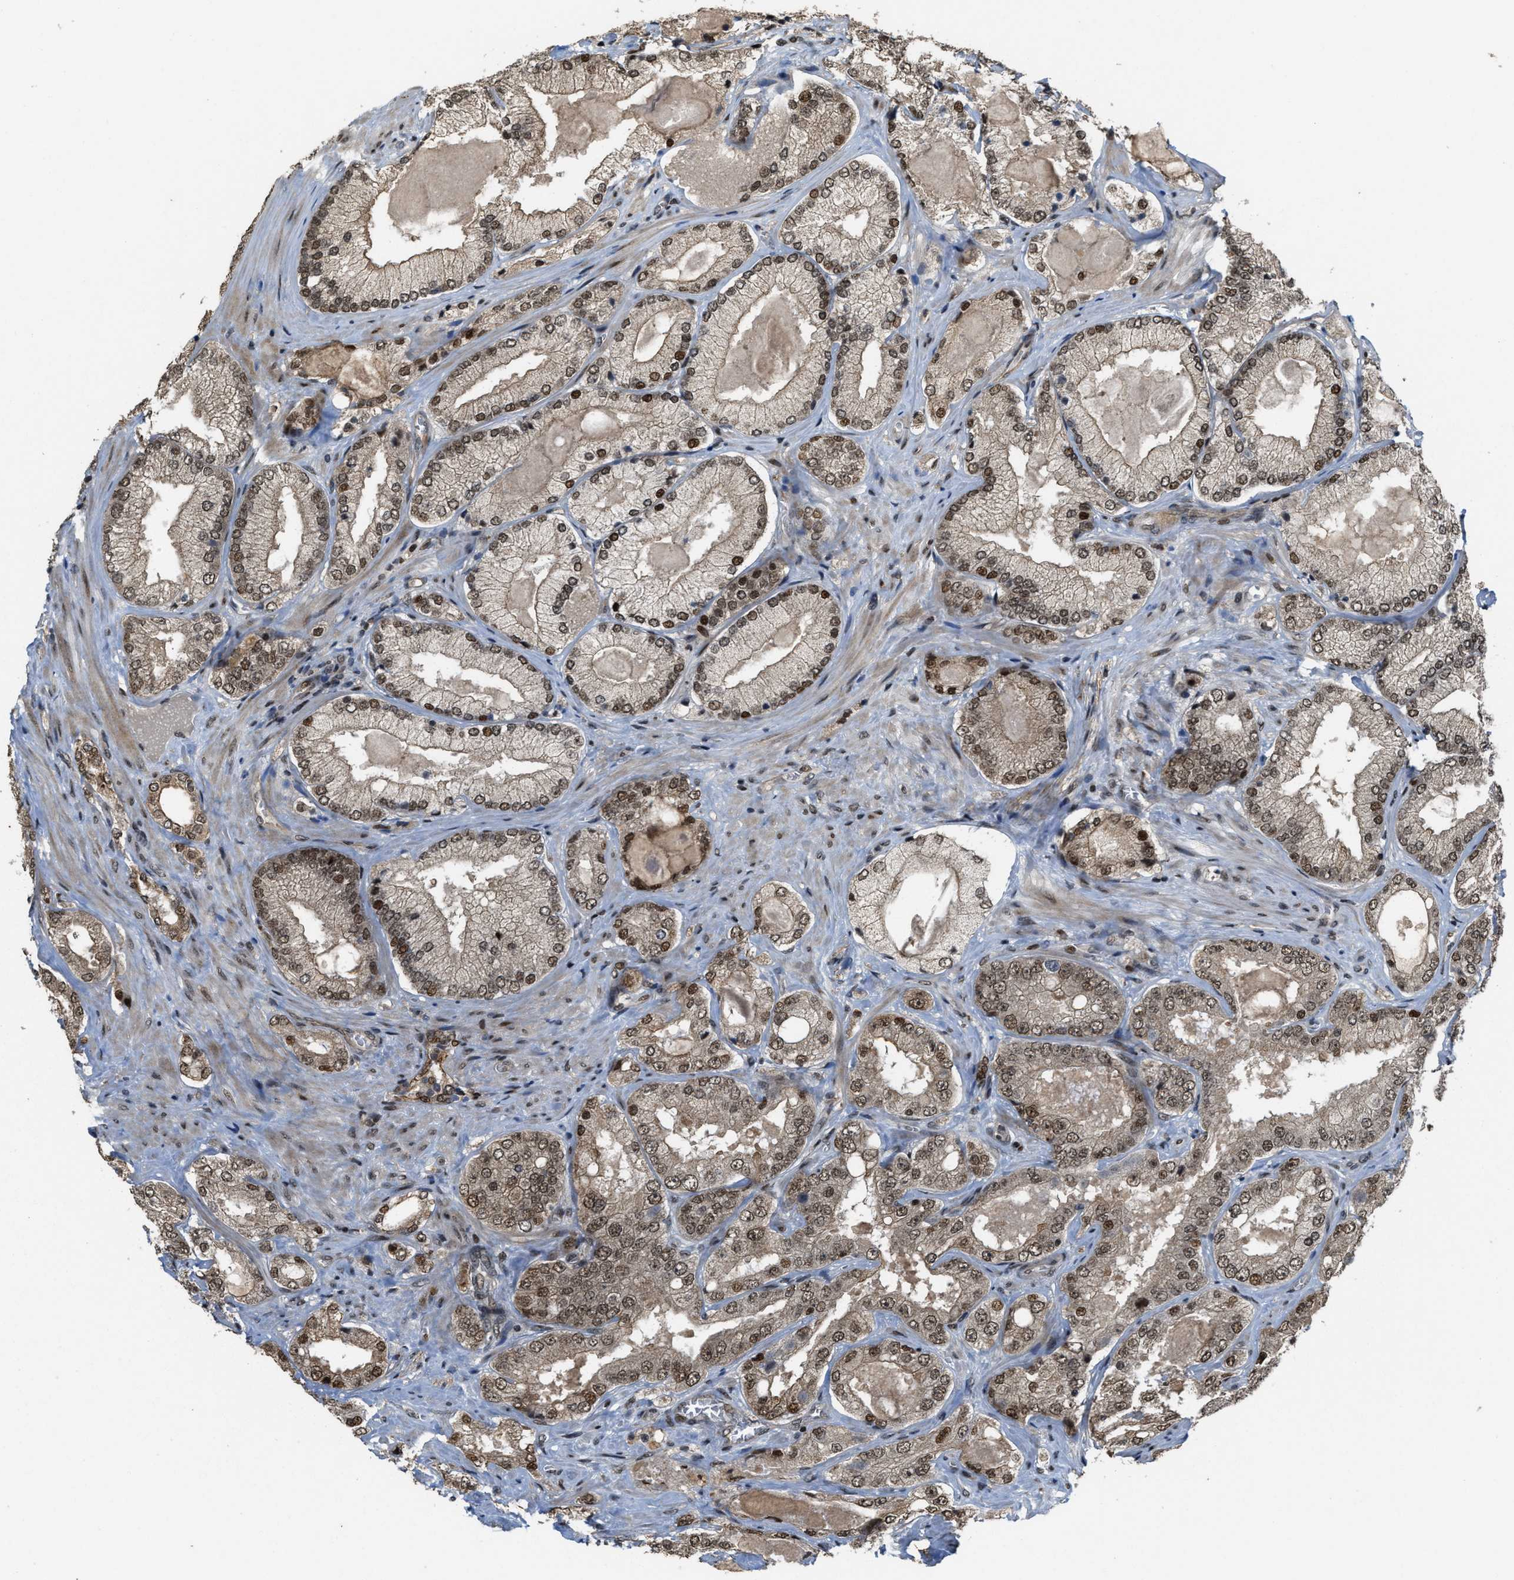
{"staining": {"intensity": "moderate", "quantity": "25%-75%", "location": "nuclear"}, "tissue": "prostate cancer", "cell_type": "Tumor cells", "image_type": "cancer", "snomed": [{"axis": "morphology", "description": "Adenocarcinoma, Low grade"}, {"axis": "topography", "description": "Prostate"}], "caption": "IHC of prostate cancer (adenocarcinoma (low-grade)) displays medium levels of moderate nuclear staining in about 25%-75% of tumor cells. (IHC, brightfield microscopy, high magnification).", "gene": "SERTAD2", "patient": {"sex": "male", "age": 65}}